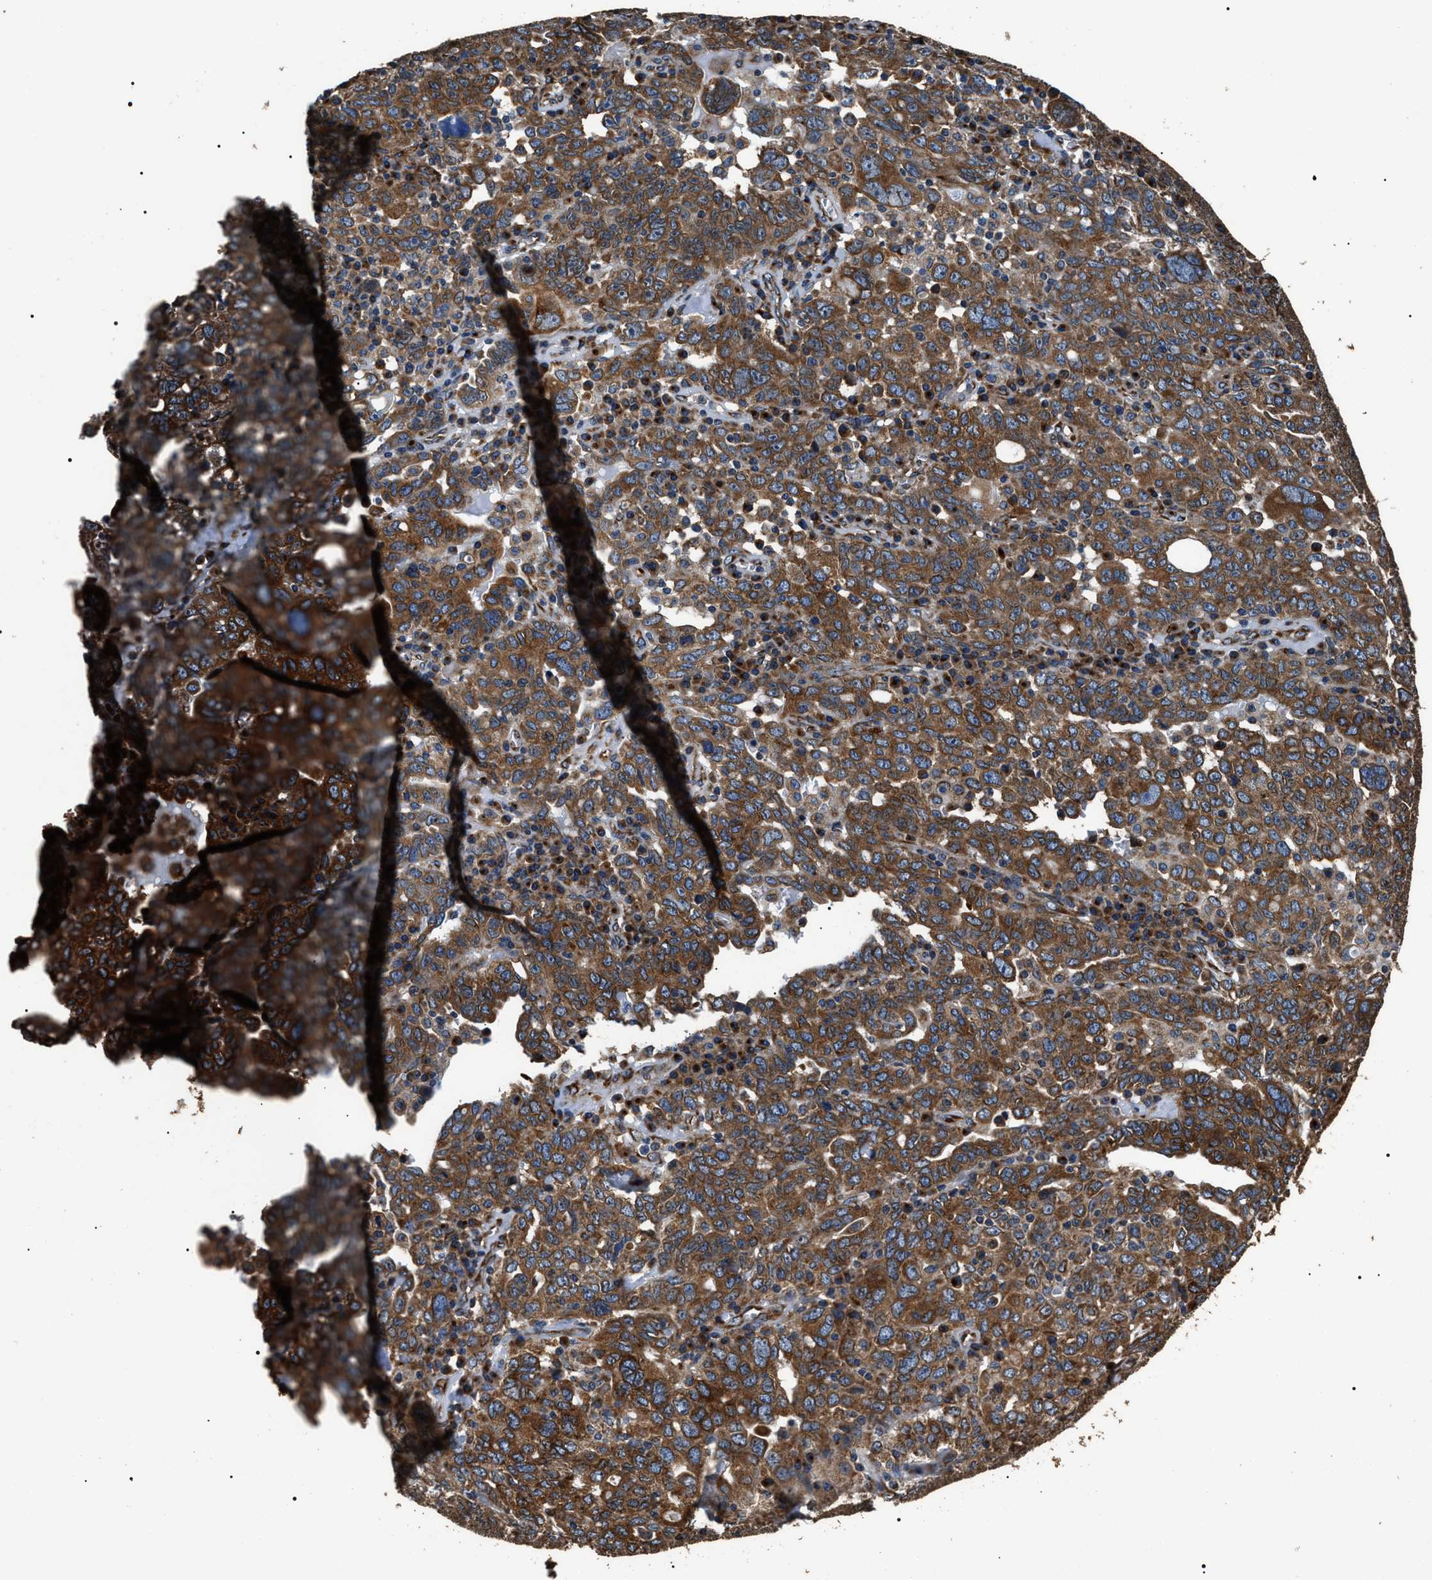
{"staining": {"intensity": "moderate", "quantity": ">75%", "location": "cytoplasmic/membranous"}, "tissue": "ovarian cancer", "cell_type": "Tumor cells", "image_type": "cancer", "snomed": [{"axis": "morphology", "description": "Carcinoma, endometroid"}, {"axis": "topography", "description": "Ovary"}], "caption": "An IHC image of tumor tissue is shown. Protein staining in brown shows moderate cytoplasmic/membranous positivity in ovarian cancer (endometroid carcinoma) within tumor cells.", "gene": "KTN1", "patient": {"sex": "female", "age": 62}}